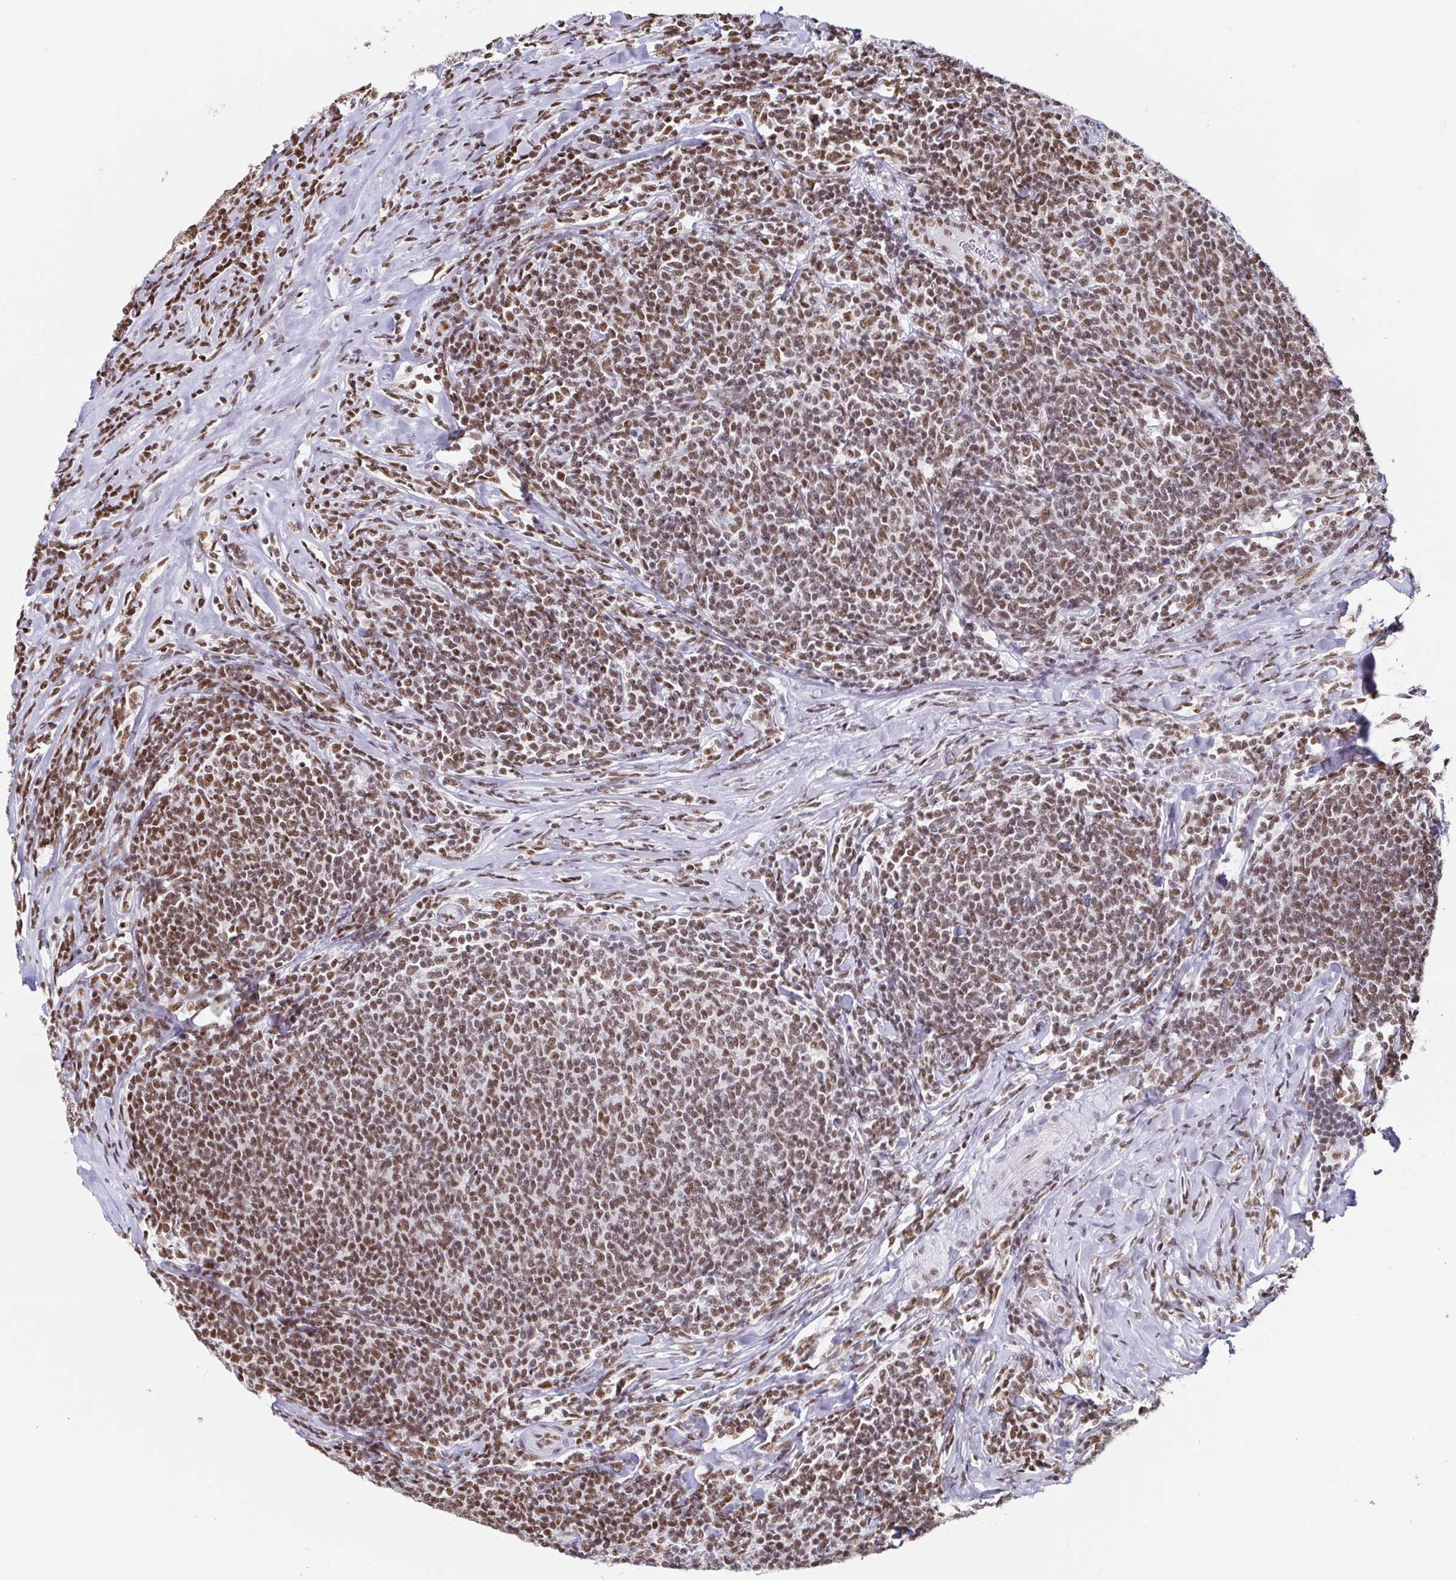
{"staining": {"intensity": "moderate", "quantity": ">75%", "location": "nuclear"}, "tissue": "lymphoma", "cell_type": "Tumor cells", "image_type": "cancer", "snomed": [{"axis": "morphology", "description": "Malignant lymphoma, non-Hodgkin's type, Low grade"}, {"axis": "topography", "description": "Lymph node"}], "caption": "This histopathology image shows lymphoma stained with IHC to label a protein in brown. The nuclear of tumor cells show moderate positivity for the protein. Nuclei are counter-stained blue.", "gene": "EWSR1", "patient": {"sex": "male", "age": 52}}